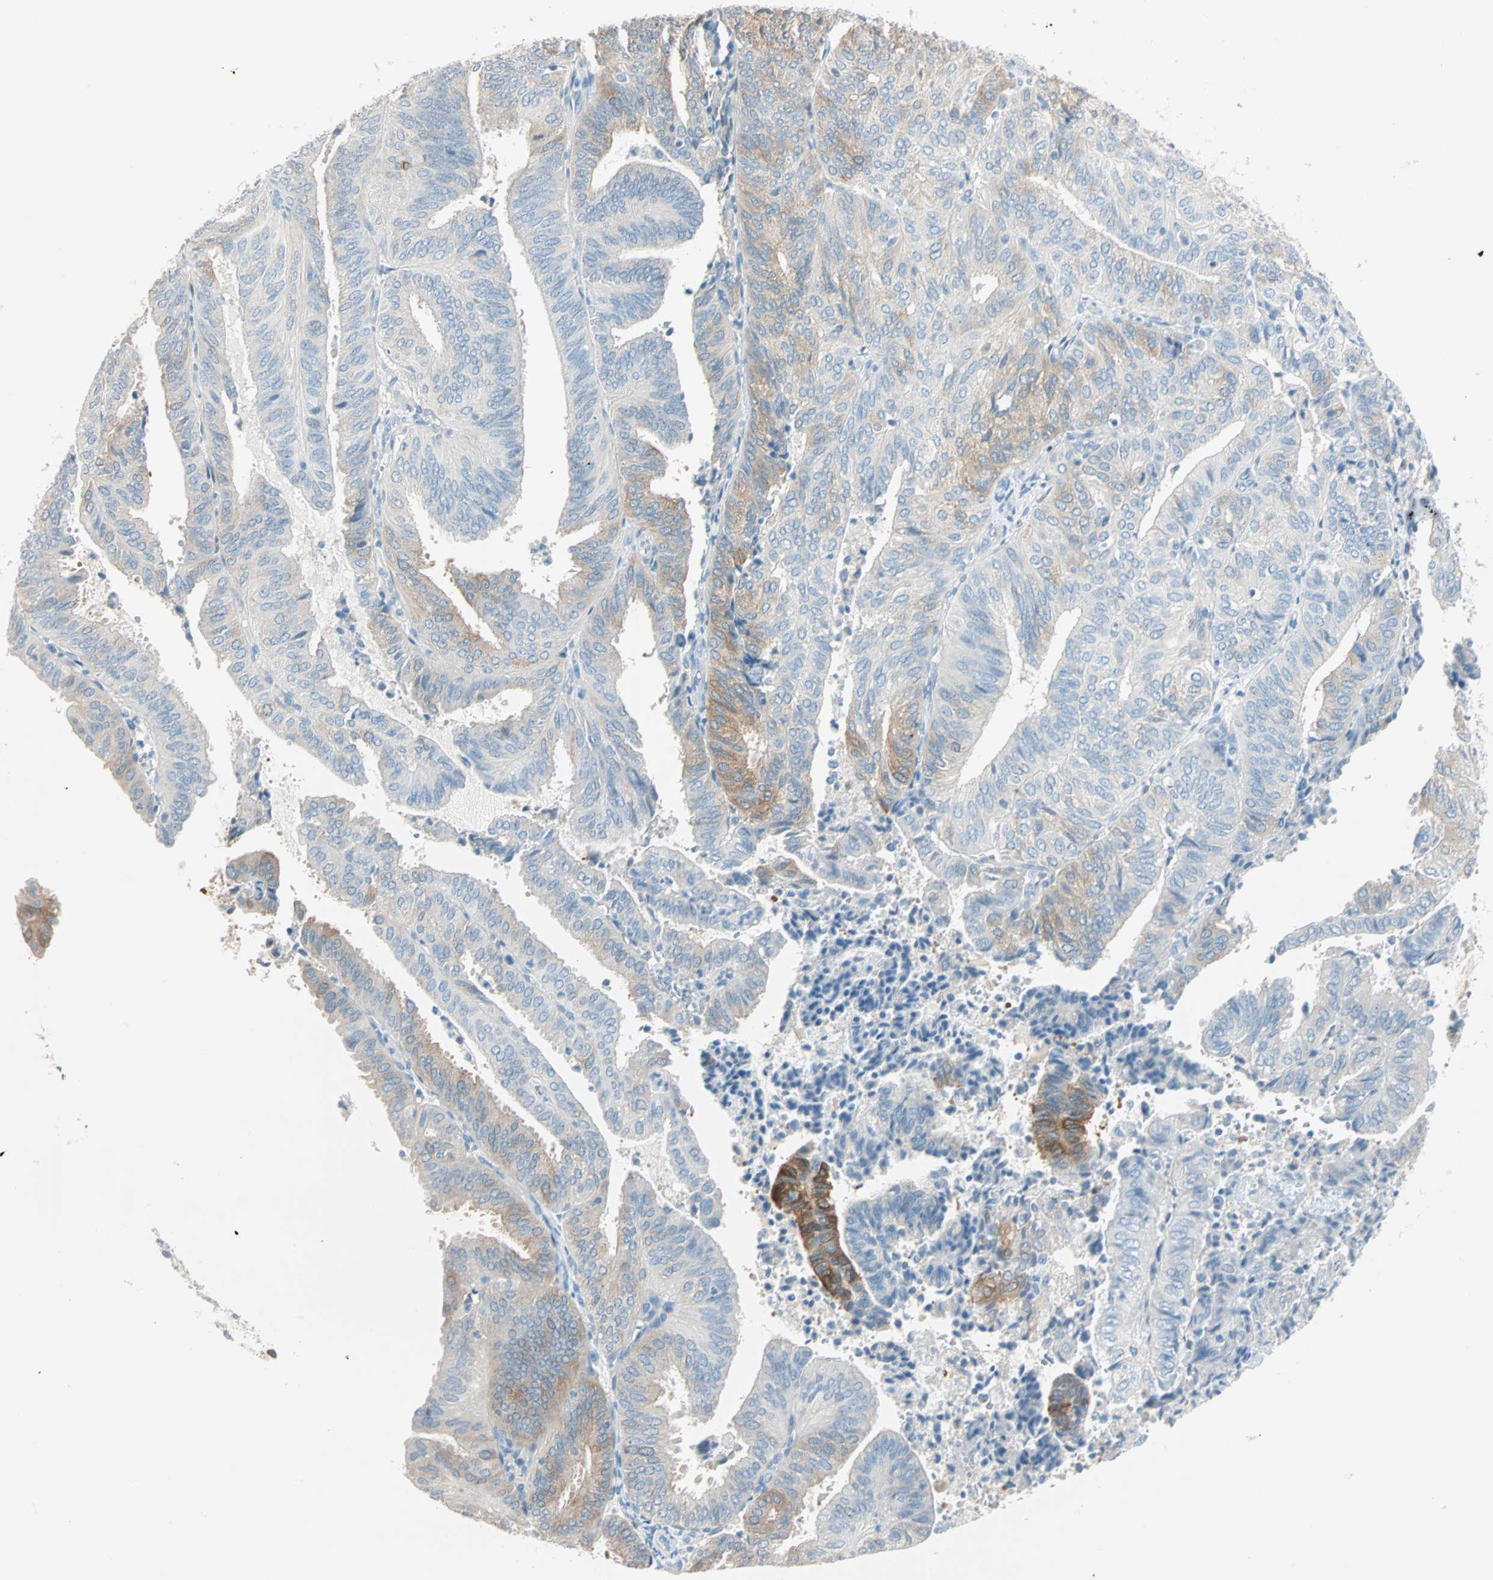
{"staining": {"intensity": "strong", "quantity": "<25%", "location": "cytoplasmic/membranous"}, "tissue": "endometrial cancer", "cell_type": "Tumor cells", "image_type": "cancer", "snomed": [{"axis": "morphology", "description": "Adenocarcinoma, NOS"}, {"axis": "topography", "description": "Uterus"}], "caption": "Endometrial cancer (adenocarcinoma) tissue displays strong cytoplasmic/membranous positivity in approximately <25% of tumor cells, visualized by immunohistochemistry.", "gene": "ATF6", "patient": {"sex": "female", "age": 60}}